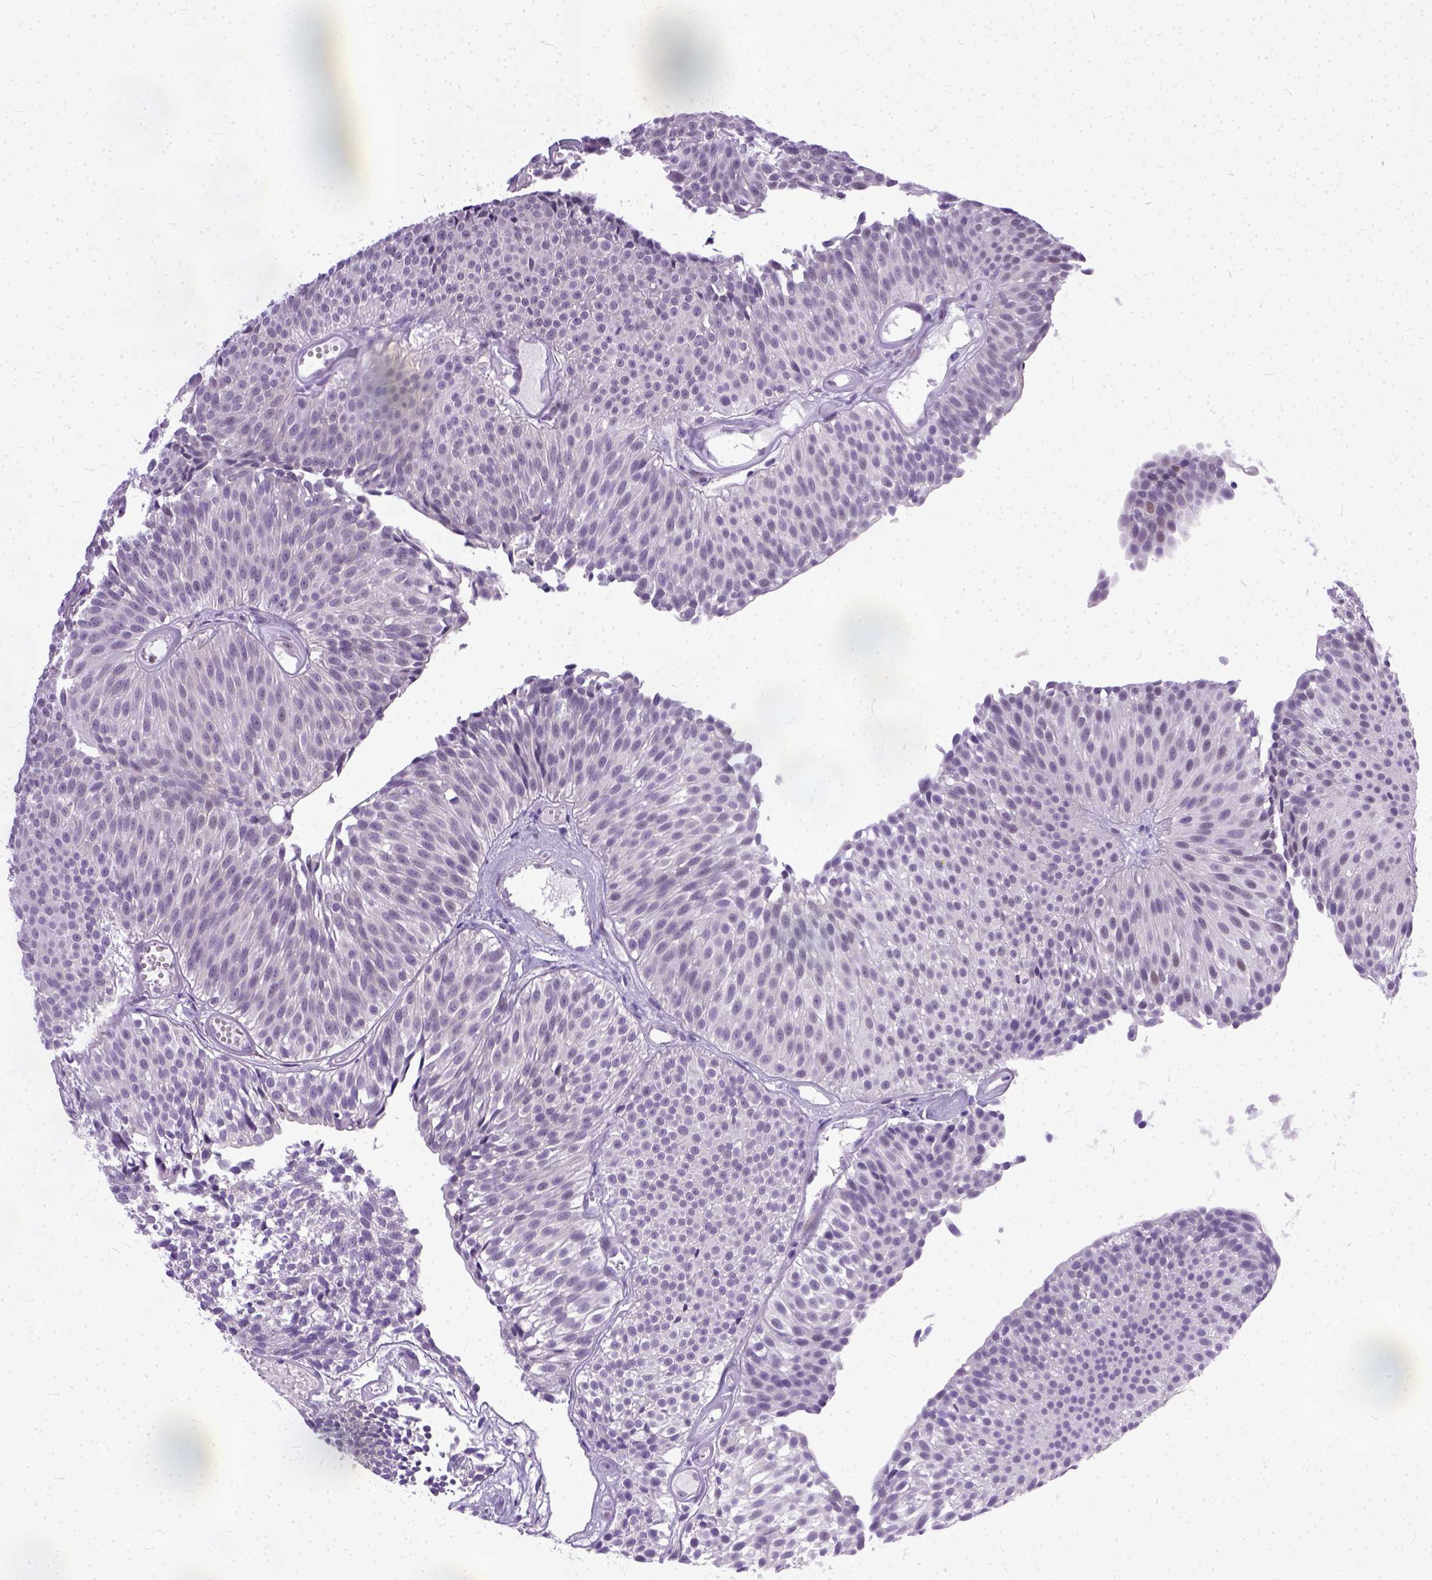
{"staining": {"intensity": "negative", "quantity": "none", "location": "none"}, "tissue": "urothelial cancer", "cell_type": "Tumor cells", "image_type": "cancer", "snomed": [{"axis": "morphology", "description": "Urothelial carcinoma, Low grade"}, {"axis": "topography", "description": "Urinary bladder"}], "caption": "Protein analysis of urothelial cancer exhibits no significant positivity in tumor cells. (DAB (3,3'-diaminobenzidine) IHC with hematoxylin counter stain).", "gene": "TCEAL7", "patient": {"sex": "male", "age": 63}}